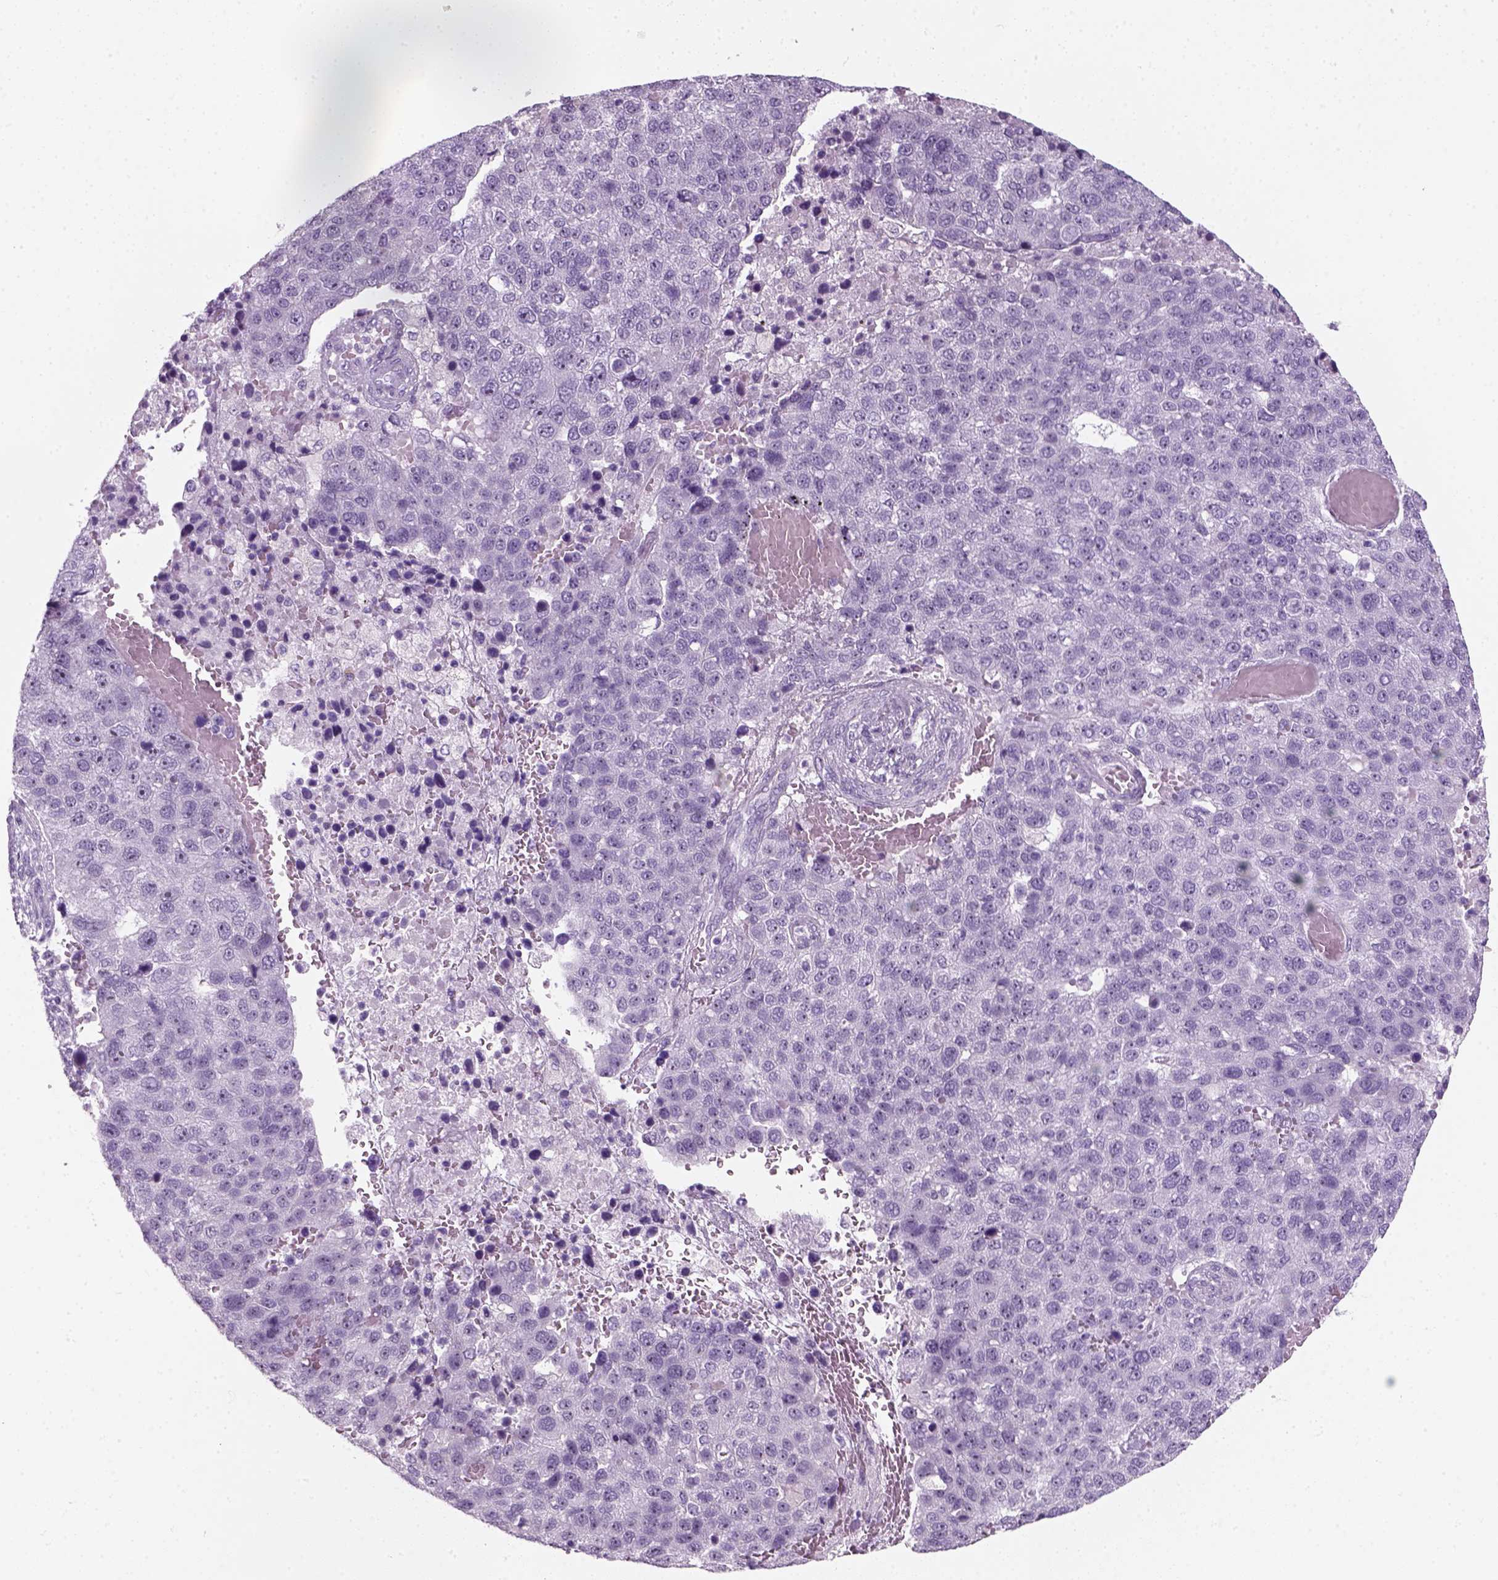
{"staining": {"intensity": "negative", "quantity": "none", "location": "none"}, "tissue": "pancreatic cancer", "cell_type": "Tumor cells", "image_type": "cancer", "snomed": [{"axis": "morphology", "description": "Adenocarcinoma, NOS"}, {"axis": "topography", "description": "Pancreas"}], "caption": "Immunohistochemical staining of human adenocarcinoma (pancreatic) displays no significant expression in tumor cells. (DAB IHC with hematoxylin counter stain).", "gene": "ZNF865", "patient": {"sex": "female", "age": 61}}